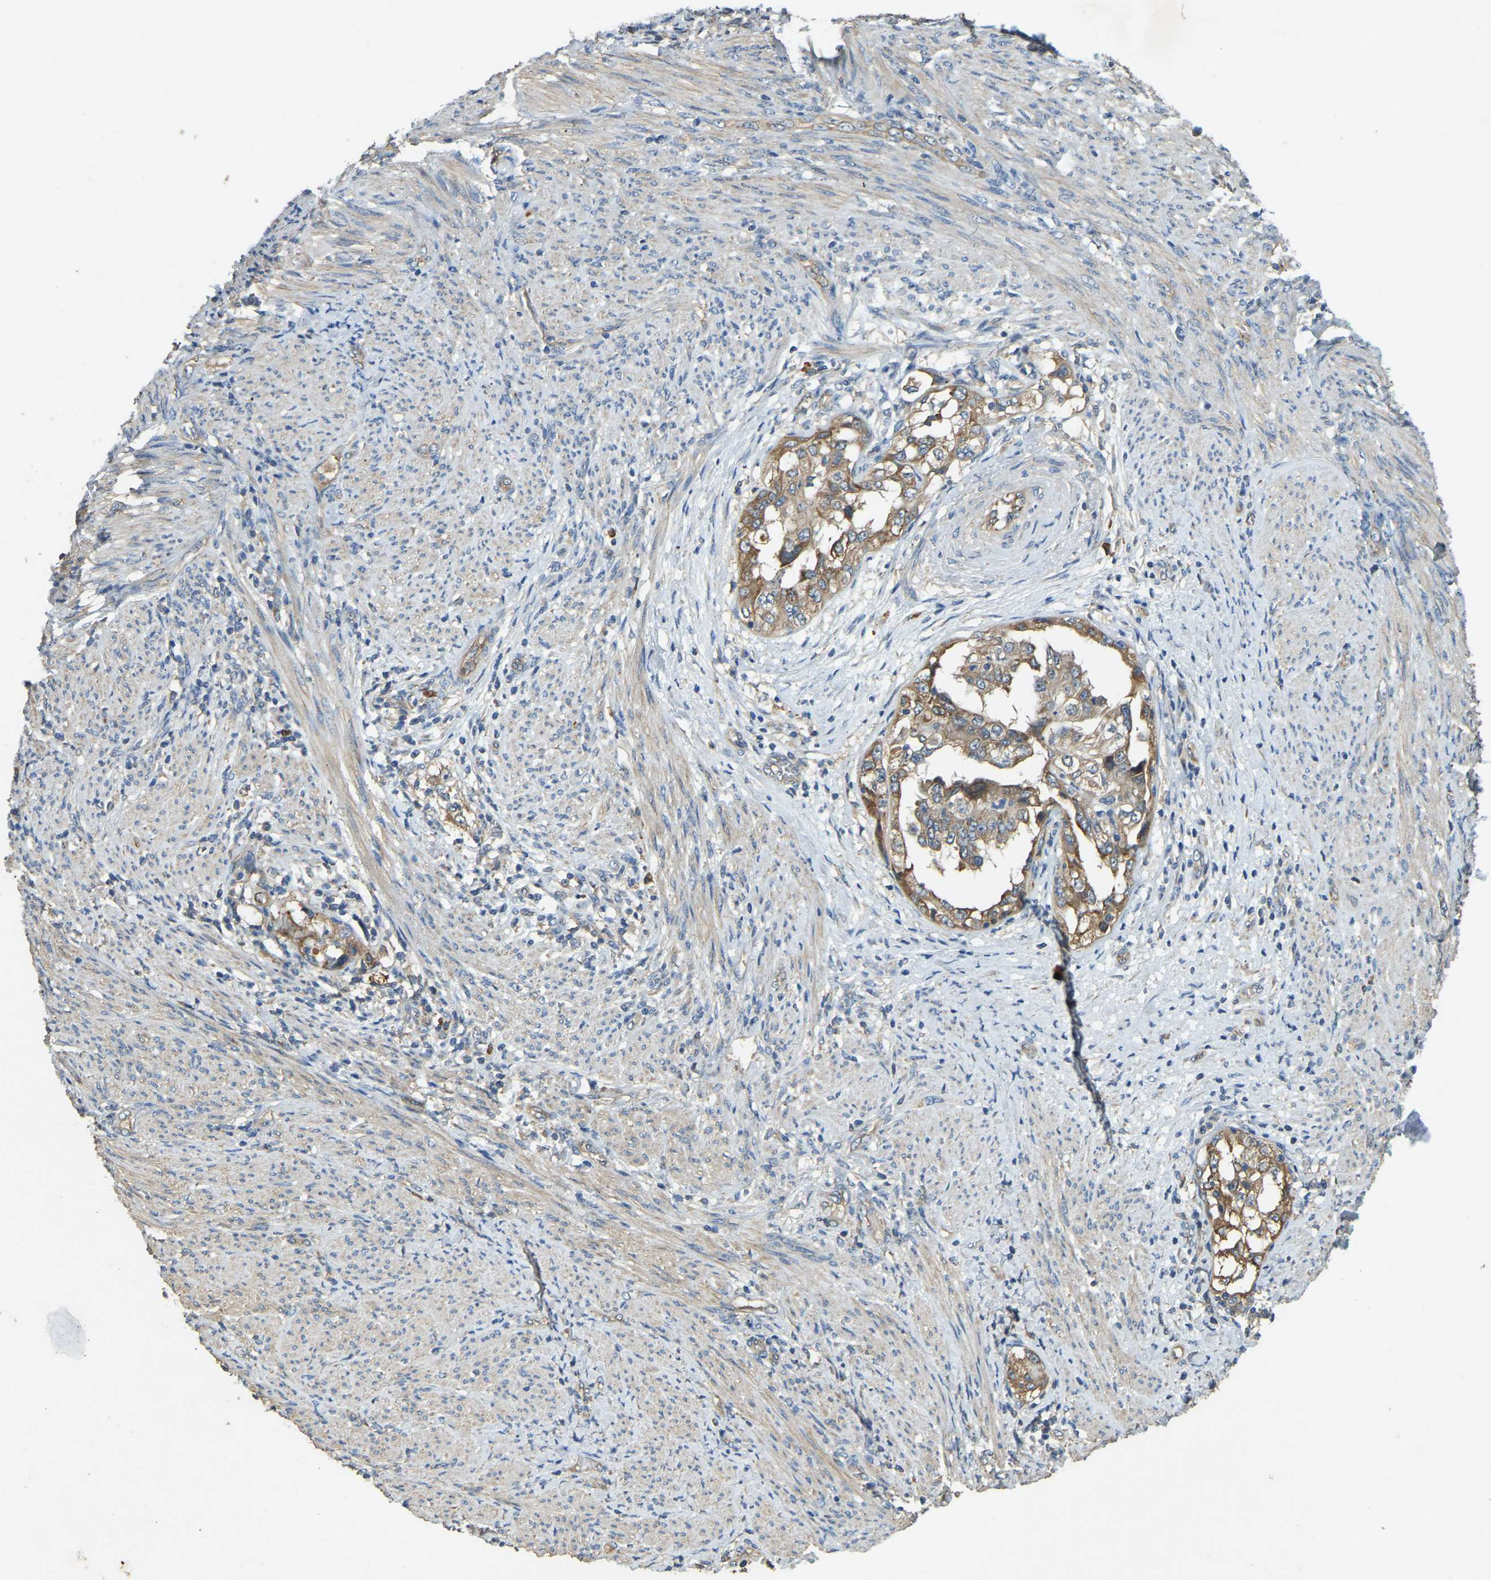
{"staining": {"intensity": "moderate", "quantity": ">75%", "location": "cytoplasmic/membranous"}, "tissue": "endometrial cancer", "cell_type": "Tumor cells", "image_type": "cancer", "snomed": [{"axis": "morphology", "description": "Adenocarcinoma, NOS"}, {"axis": "topography", "description": "Endometrium"}], "caption": "Brown immunohistochemical staining in human adenocarcinoma (endometrial) shows moderate cytoplasmic/membranous expression in about >75% of tumor cells.", "gene": "CFLAR", "patient": {"sex": "female", "age": 85}}